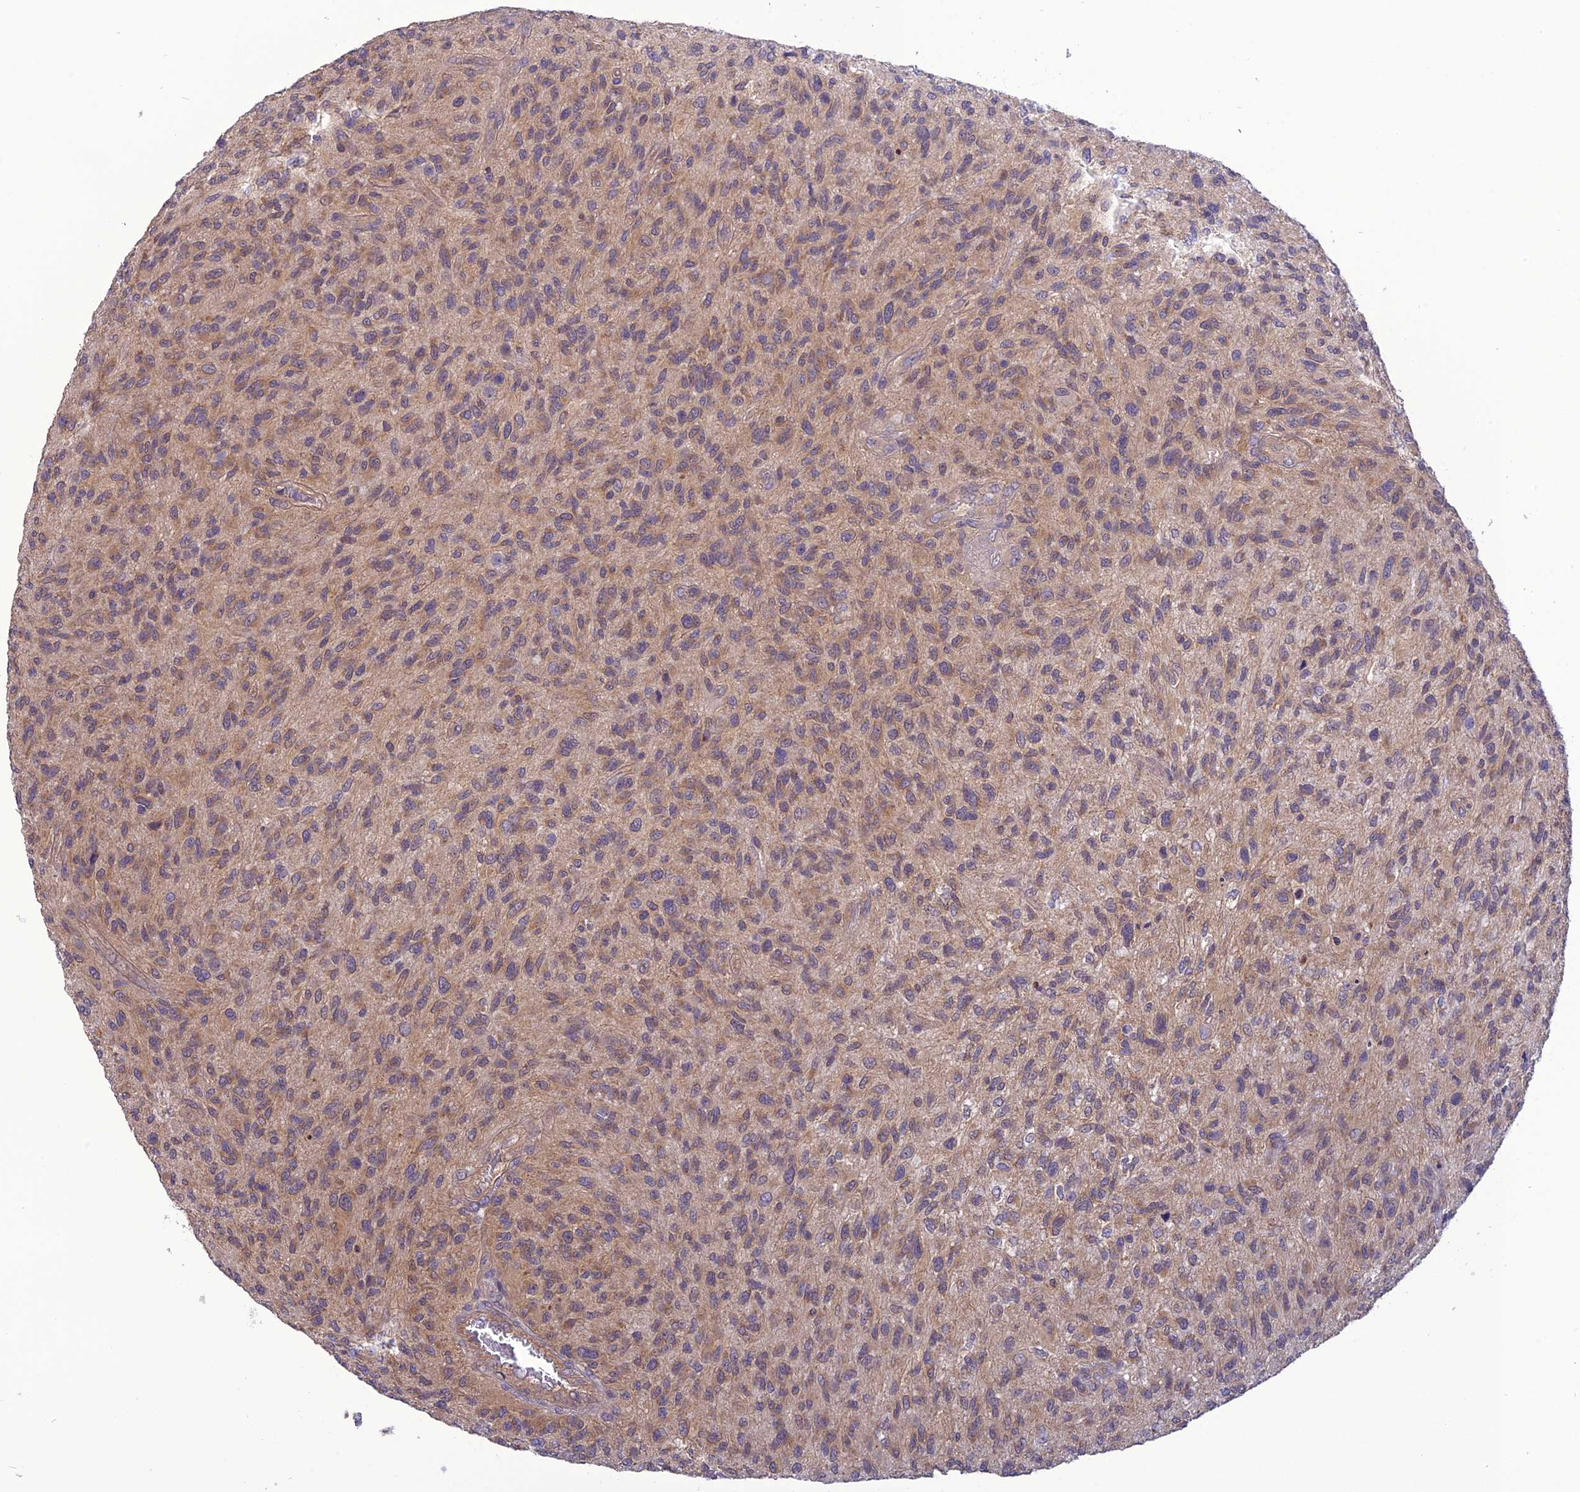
{"staining": {"intensity": "weak", "quantity": ">75%", "location": "cytoplasmic/membranous"}, "tissue": "glioma", "cell_type": "Tumor cells", "image_type": "cancer", "snomed": [{"axis": "morphology", "description": "Glioma, malignant, High grade"}, {"axis": "topography", "description": "Brain"}], "caption": "Protein analysis of malignant glioma (high-grade) tissue demonstrates weak cytoplasmic/membranous positivity in approximately >75% of tumor cells.", "gene": "PSMF1", "patient": {"sex": "male", "age": 47}}